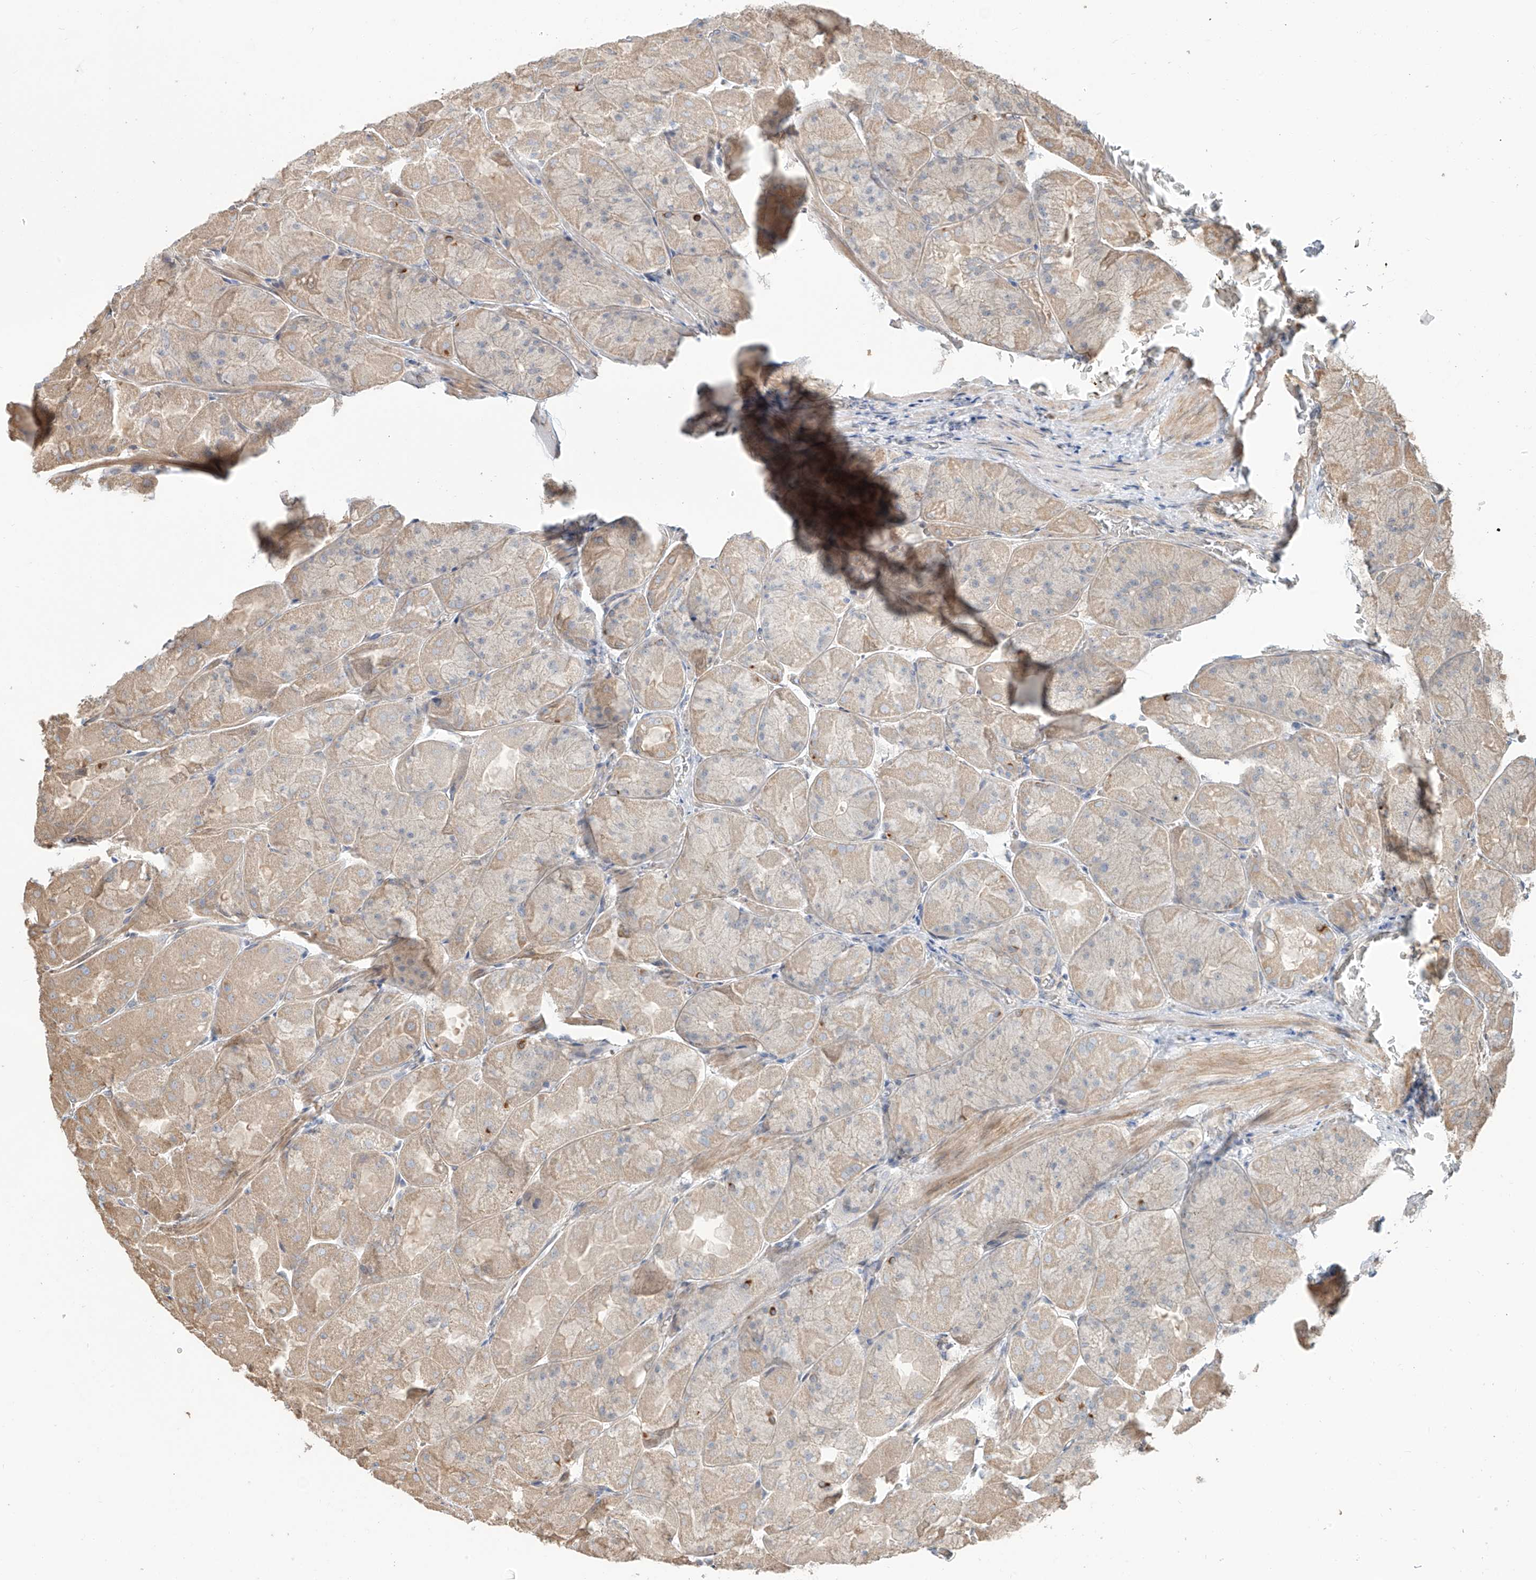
{"staining": {"intensity": "moderate", "quantity": "25%-75%", "location": "cytoplasmic/membranous"}, "tissue": "stomach", "cell_type": "Glandular cells", "image_type": "normal", "snomed": [{"axis": "morphology", "description": "Normal tissue, NOS"}, {"axis": "topography", "description": "Stomach"}], "caption": "Immunohistochemical staining of unremarkable stomach displays medium levels of moderate cytoplasmic/membranous expression in about 25%-75% of glandular cells.", "gene": "CEP162", "patient": {"sex": "female", "age": 61}}